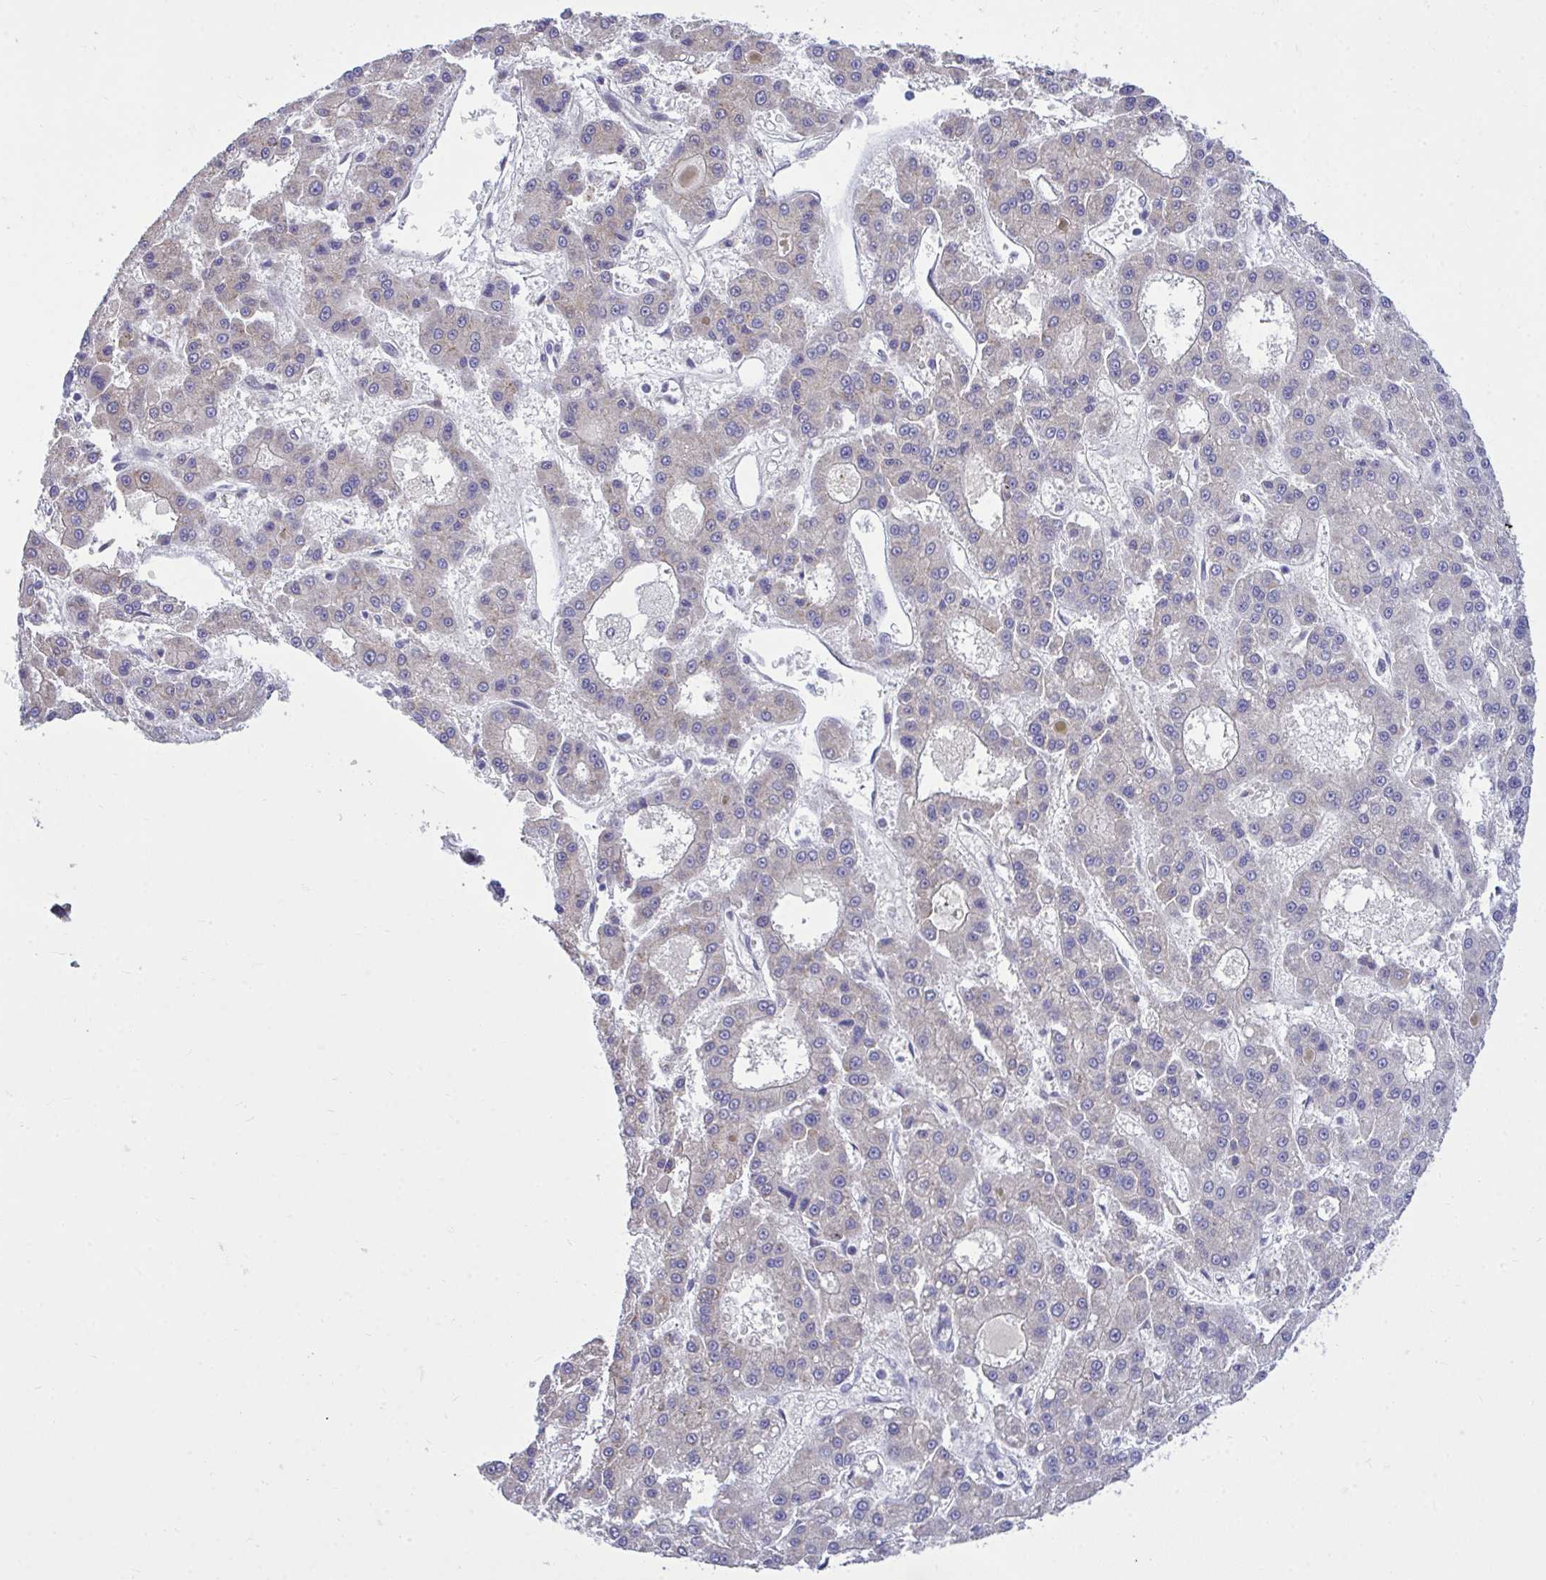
{"staining": {"intensity": "weak", "quantity": "25%-75%", "location": "cytoplasmic/membranous"}, "tissue": "liver cancer", "cell_type": "Tumor cells", "image_type": "cancer", "snomed": [{"axis": "morphology", "description": "Carcinoma, Hepatocellular, NOS"}, {"axis": "topography", "description": "Liver"}], "caption": "An immunohistochemistry image of neoplastic tissue is shown. Protein staining in brown shows weak cytoplasmic/membranous positivity in hepatocellular carcinoma (liver) within tumor cells.", "gene": "HMBOX1", "patient": {"sex": "male", "age": 70}}